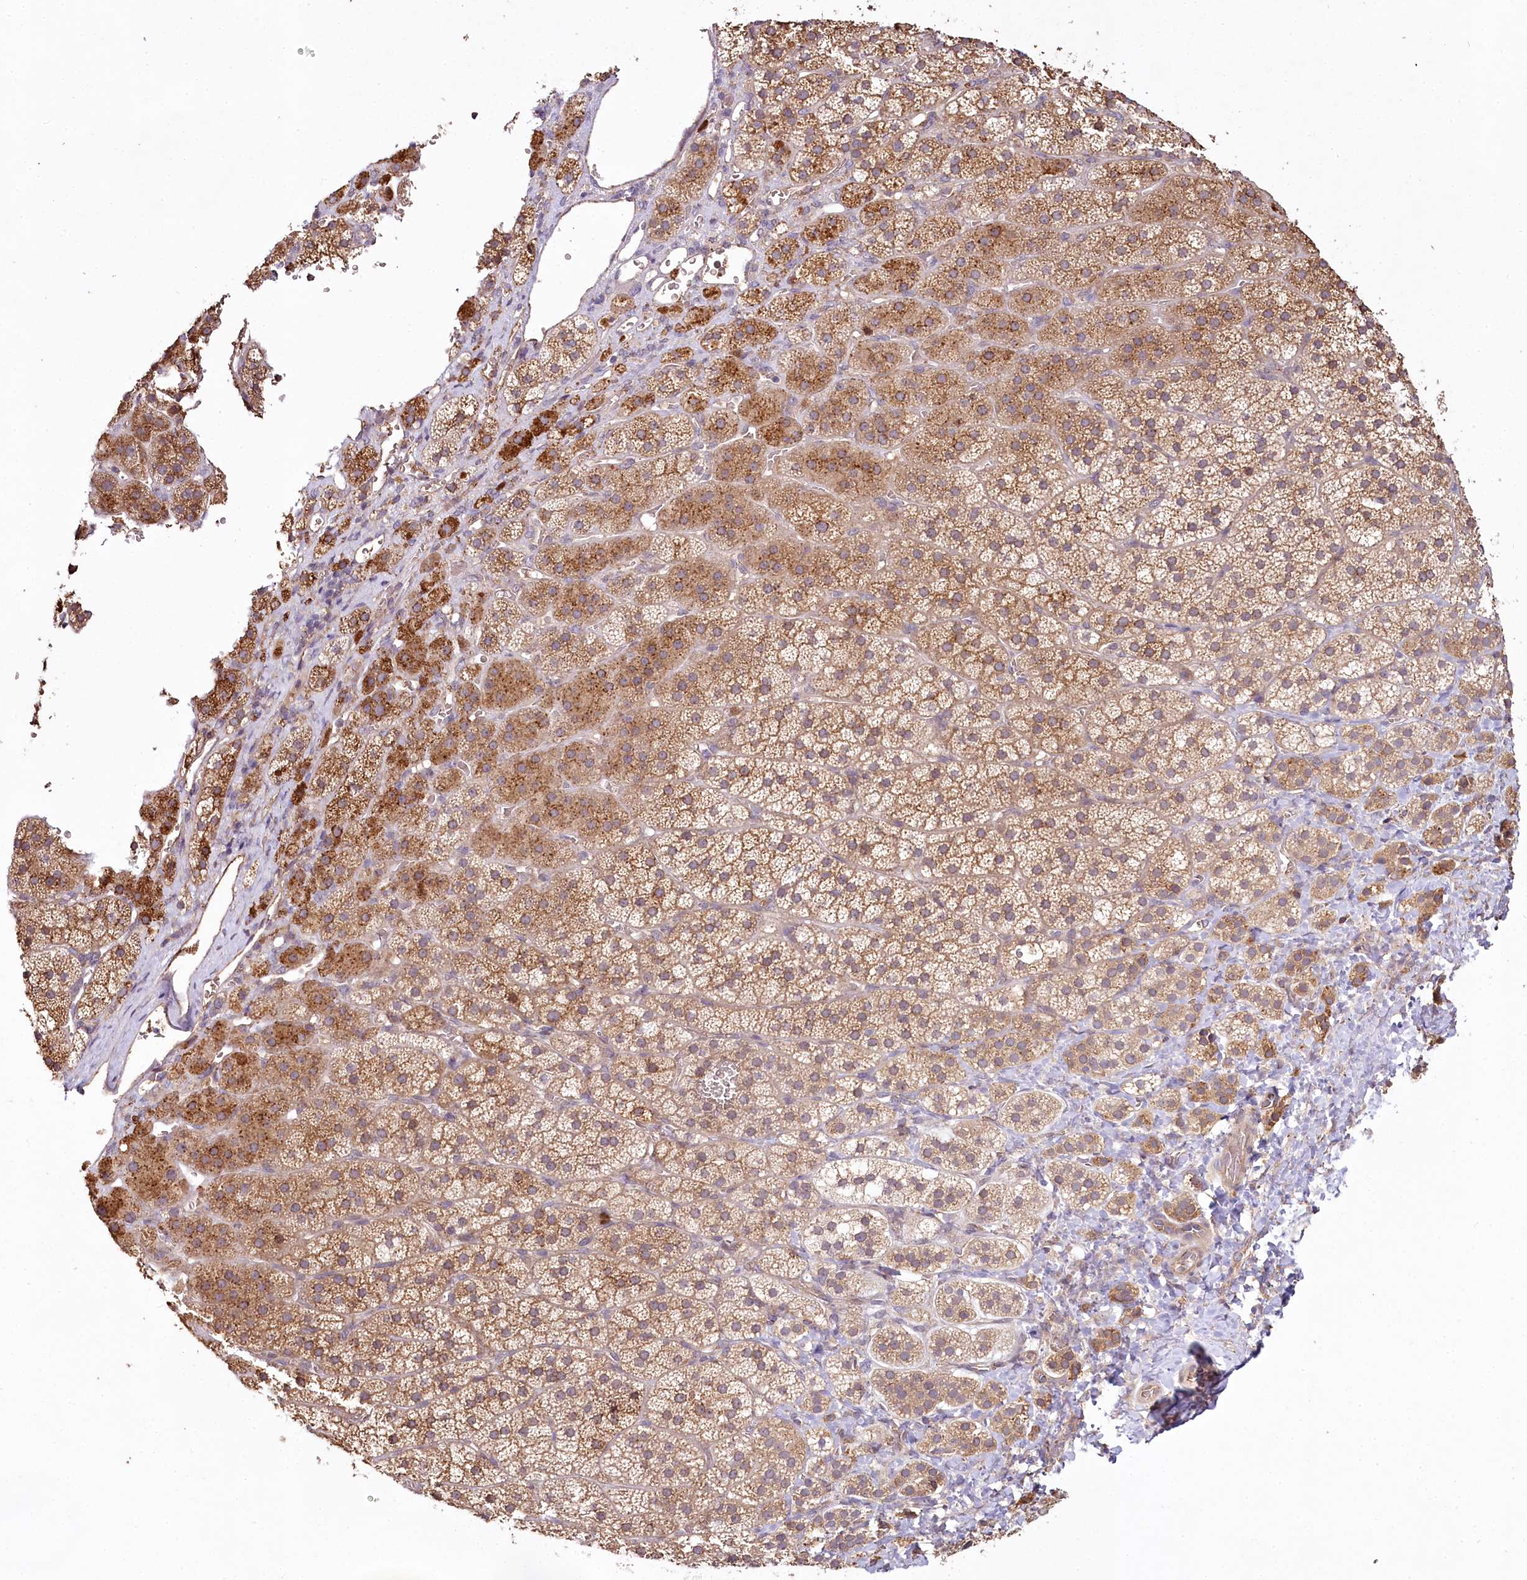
{"staining": {"intensity": "moderate", "quantity": ">75%", "location": "cytoplasmic/membranous"}, "tissue": "adrenal gland", "cell_type": "Glandular cells", "image_type": "normal", "snomed": [{"axis": "morphology", "description": "Normal tissue, NOS"}, {"axis": "topography", "description": "Adrenal gland"}], "caption": "Protein staining displays moderate cytoplasmic/membranous positivity in about >75% of glandular cells in unremarkable adrenal gland.", "gene": "ALKBH8", "patient": {"sex": "female", "age": 44}}